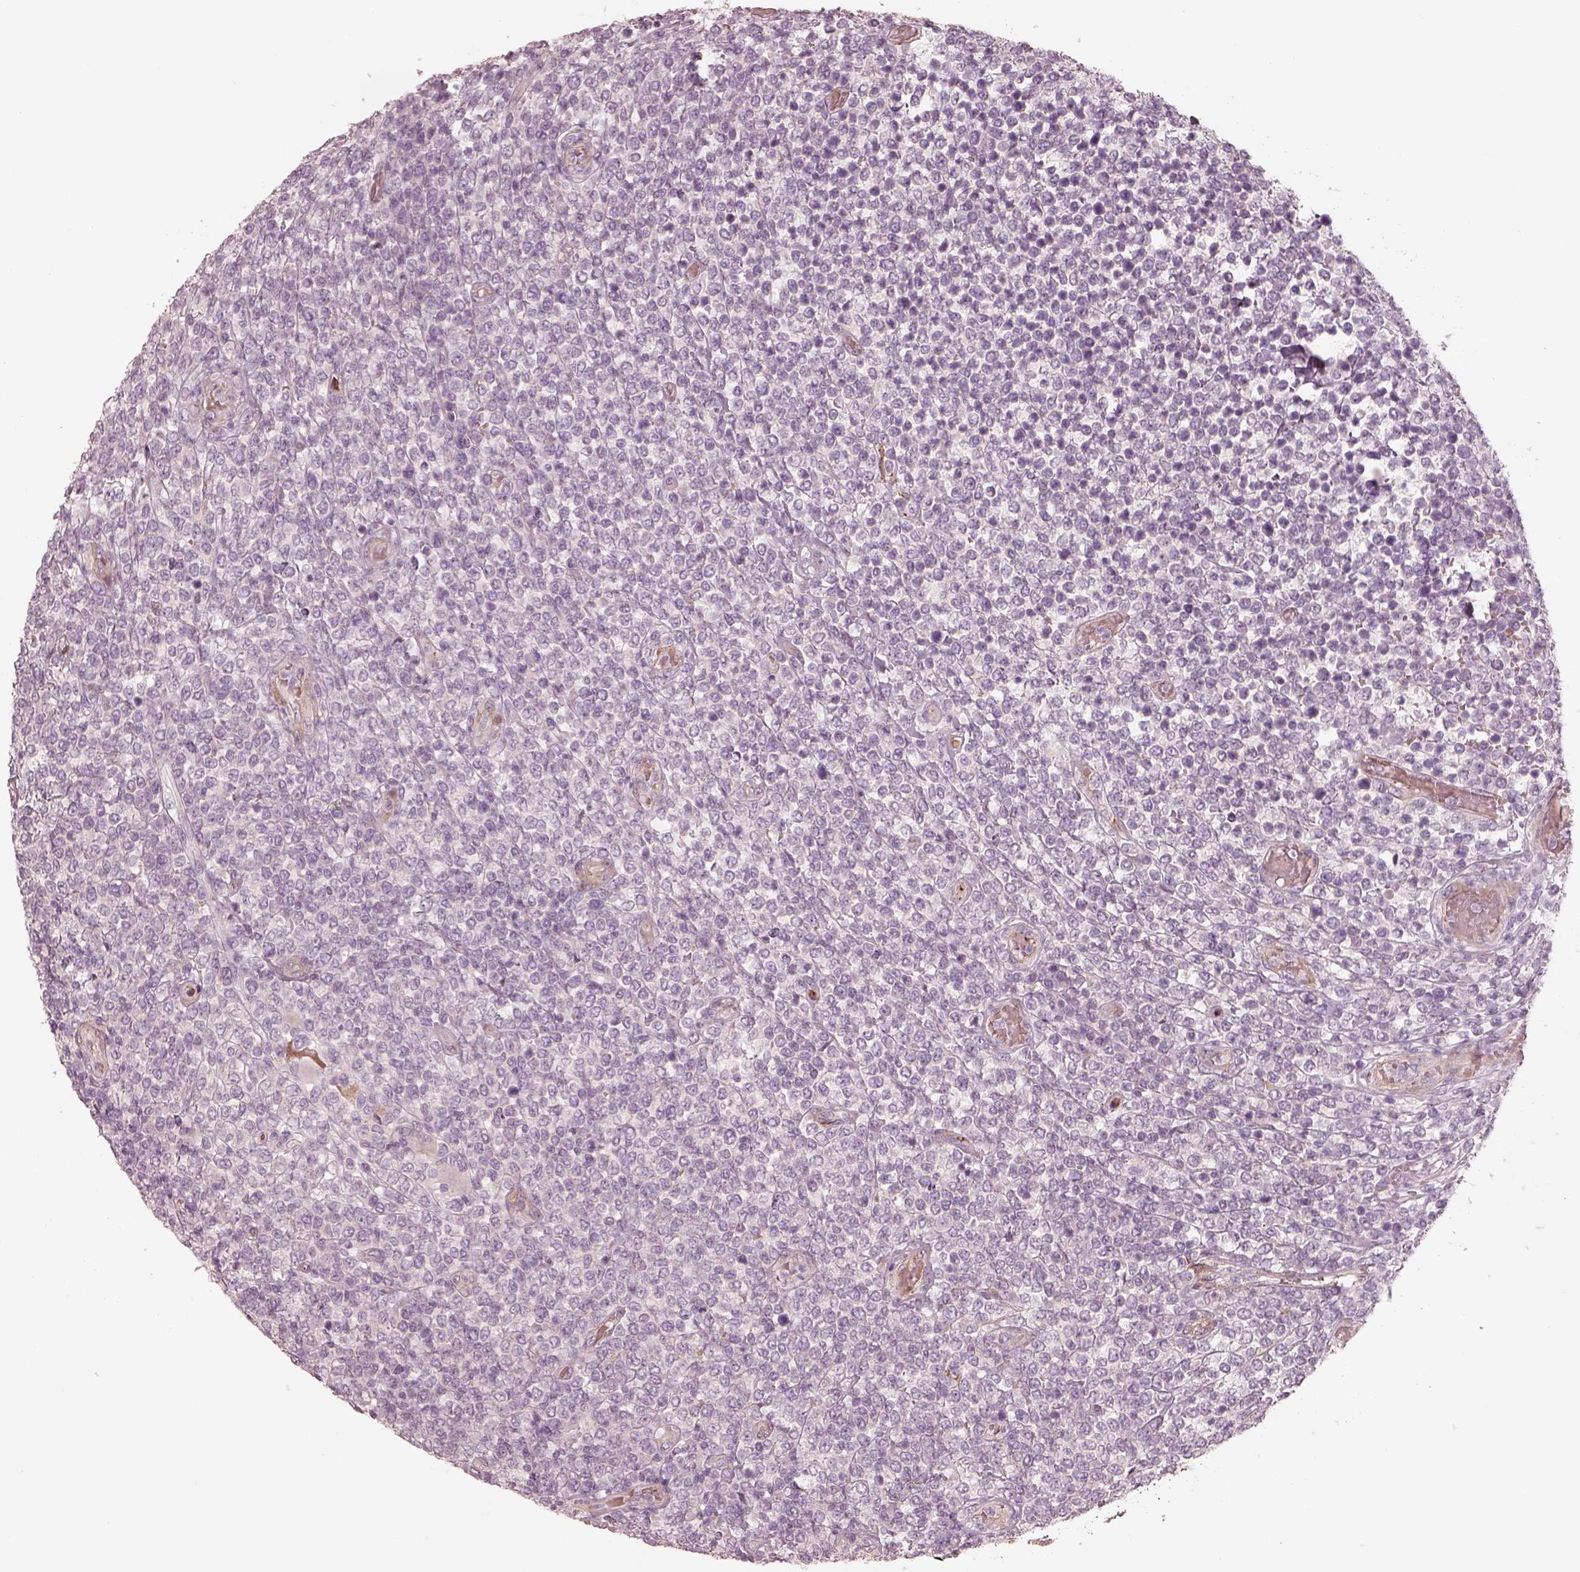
{"staining": {"intensity": "negative", "quantity": "none", "location": "none"}, "tissue": "lymphoma", "cell_type": "Tumor cells", "image_type": "cancer", "snomed": [{"axis": "morphology", "description": "Malignant lymphoma, non-Hodgkin's type, High grade"}, {"axis": "topography", "description": "Soft tissue"}], "caption": "The histopathology image reveals no staining of tumor cells in malignant lymphoma, non-Hodgkin's type (high-grade).", "gene": "CRYM", "patient": {"sex": "female", "age": 56}}